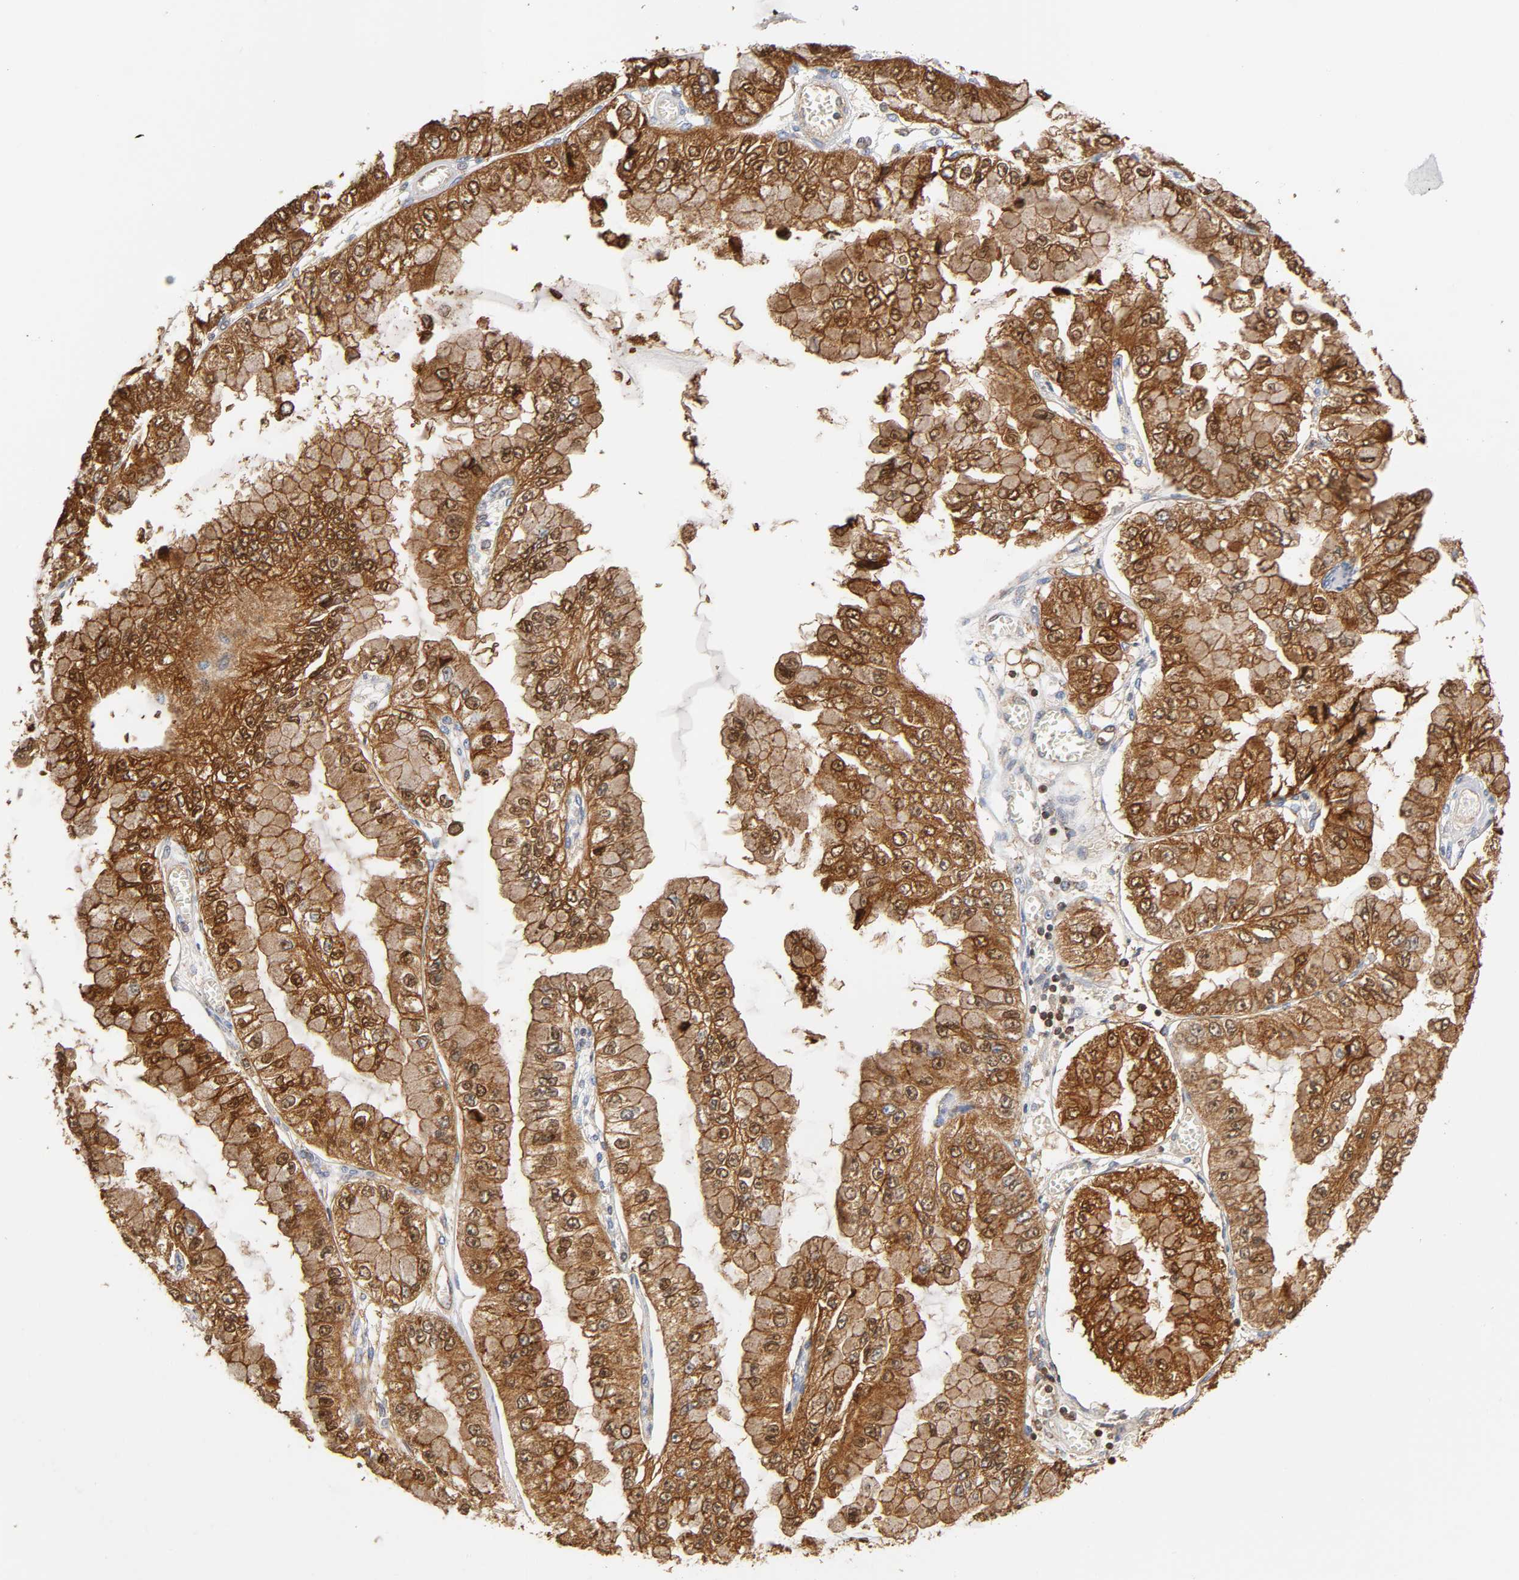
{"staining": {"intensity": "moderate", "quantity": ">75%", "location": "cytoplasmic/membranous,nuclear"}, "tissue": "liver cancer", "cell_type": "Tumor cells", "image_type": "cancer", "snomed": [{"axis": "morphology", "description": "Cholangiocarcinoma"}, {"axis": "topography", "description": "Liver"}], "caption": "A medium amount of moderate cytoplasmic/membranous and nuclear staining is present in about >75% of tumor cells in liver cancer (cholangiocarcinoma) tissue. (brown staining indicates protein expression, while blue staining denotes nuclei).", "gene": "ANXA11", "patient": {"sex": "female", "age": 79}}